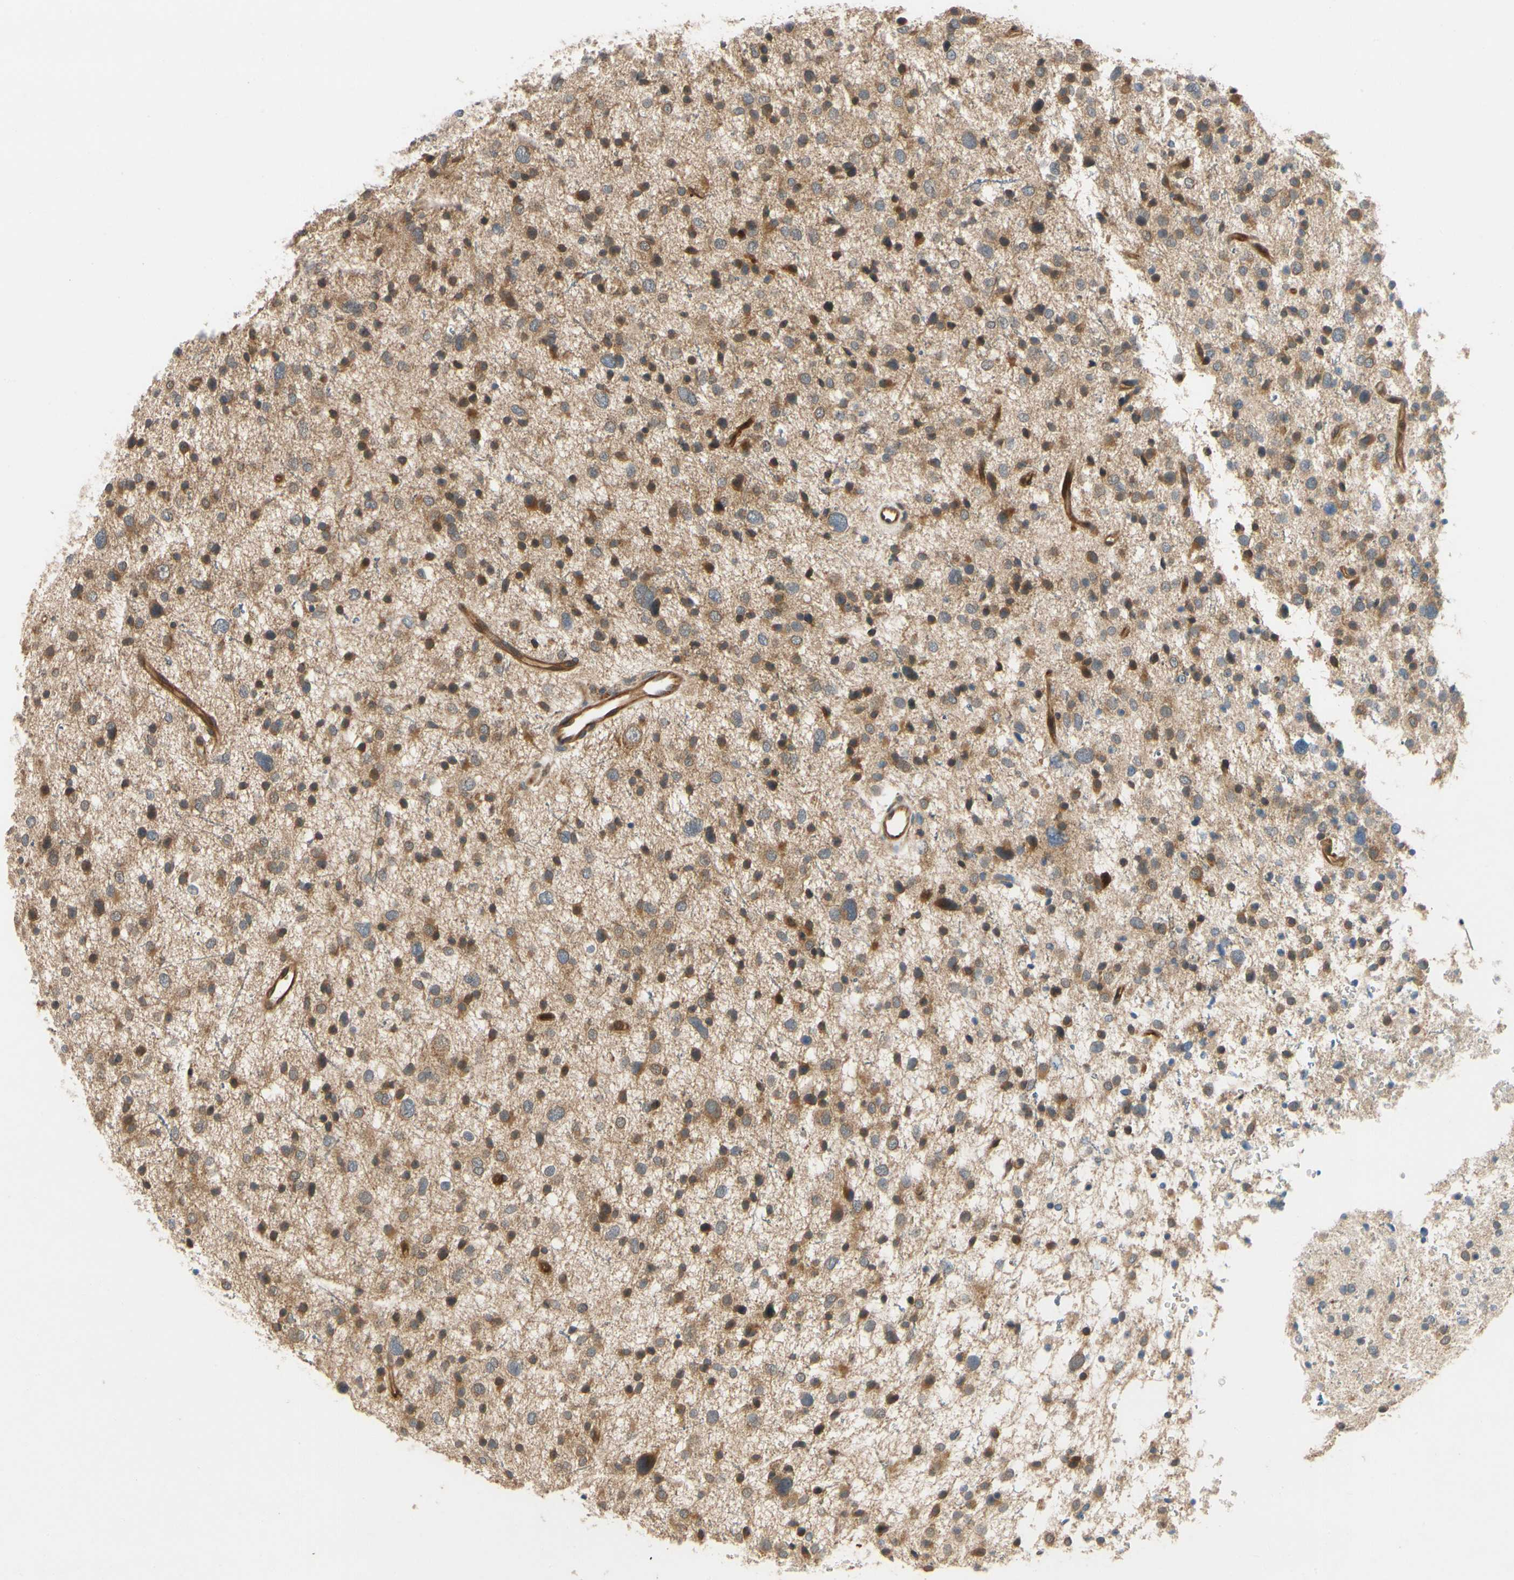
{"staining": {"intensity": "moderate", "quantity": ">75%", "location": "cytoplasmic/membranous"}, "tissue": "glioma", "cell_type": "Tumor cells", "image_type": "cancer", "snomed": [{"axis": "morphology", "description": "Glioma, malignant, Low grade"}, {"axis": "topography", "description": "Brain"}], "caption": "A photomicrograph of glioma stained for a protein demonstrates moderate cytoplasmic/membranous brown staining in tumor cells. (DAB (3,3'-diaminobenzidine) IHC, brown staining for protein, blue staining for nuclei).", "gene": "TDRP", "patient": {"sex": "female", "age": 37}}